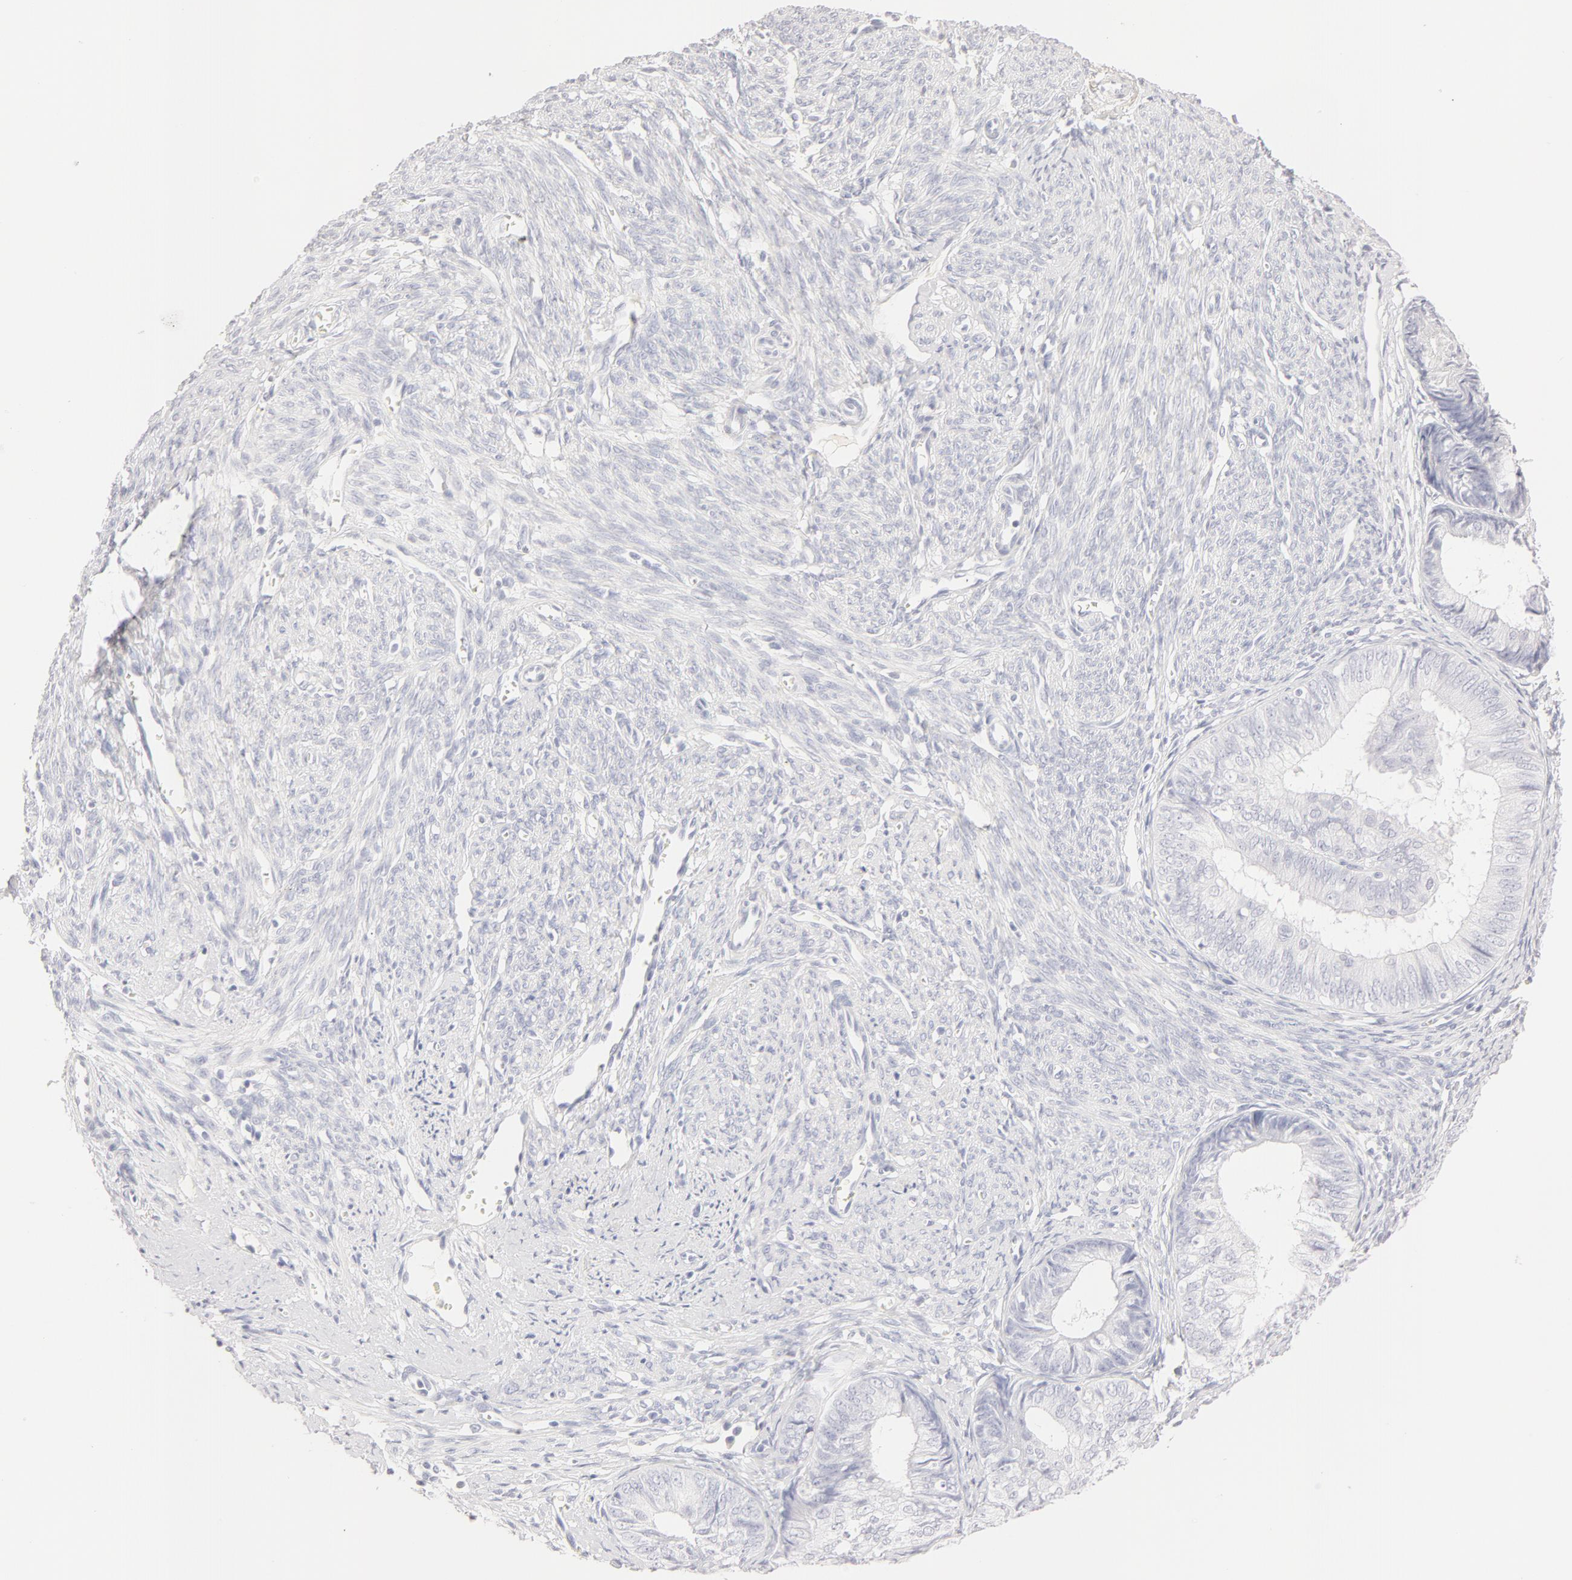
{"staining": {"intensity": "negative", "quantity": "none", "location": "none"}, "tissue": "endometrial cancer", "cell_type": "Tumor cells", "image_type": "cancer", "snomed": [{"axis": "morphology", "description": "Adenocarcinoma, NOS"}, {"axis": "topography", "description": "Endometrium"}], "caption": "This is an IHC image of endometrial cancer. There is no staining in tumor cells.", "gene": "LGALS7B", "patient": {"sex": "female", "age": 66}}